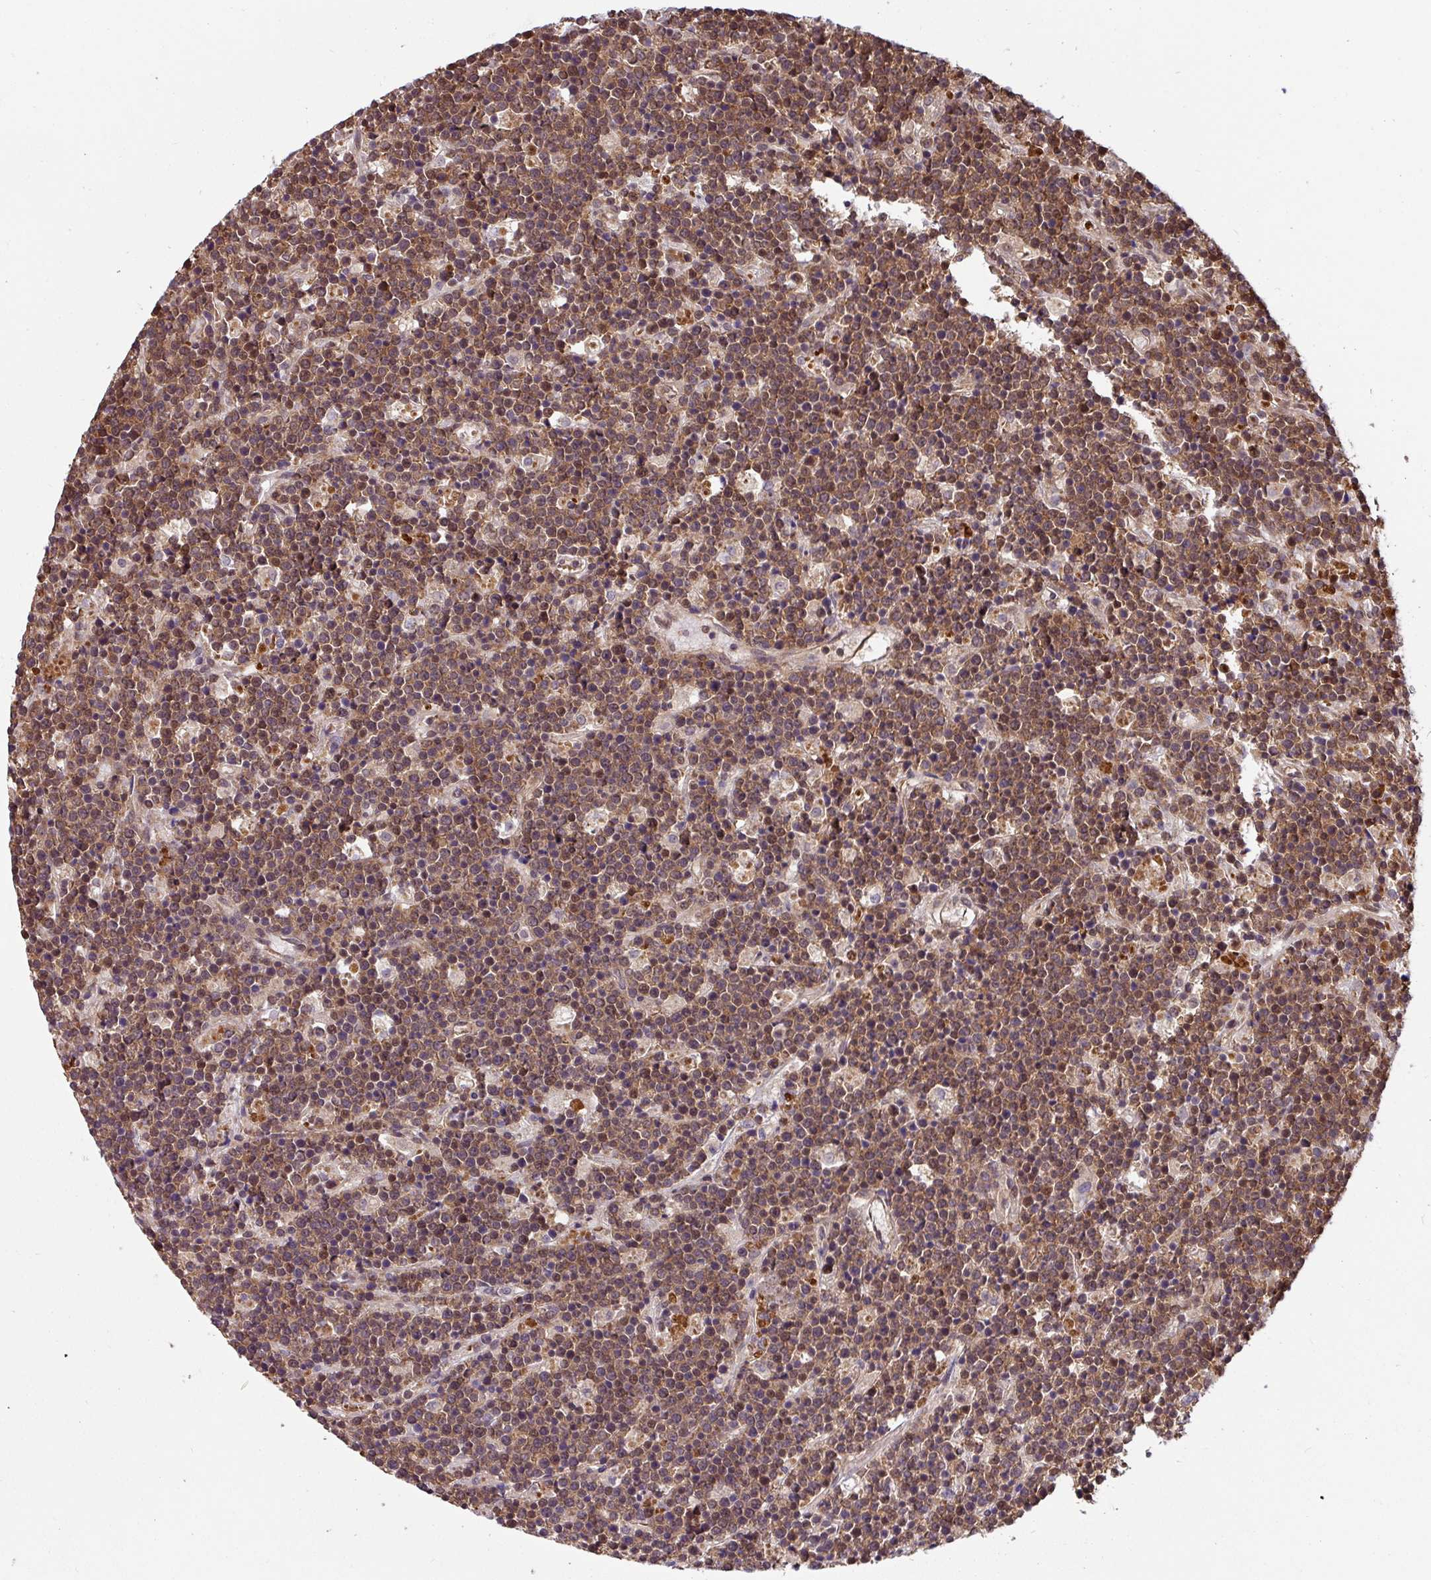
{"staining": {"intensity": "moderate", "quantity": "25%-75%", "location": "cytoplasmic/membranous,nuclear"}, "tissue": "lymphoma", "cell_type": "Tumor cells", "image_type": "cancer", "snomed": [{"axis": "morphology", "description": "Malignant lymphoma, non-Hodgkin's type, High grade"}, {"axis": "topography", "description": "Ovary"}], "caption": "Immunohistochemistry (IHC) staining of high-grade malignant lymphoma, non-Hodgkin's type, which shows medium levels of moderate cytoplasmic/membranous and nuclear staining in about 25%-75% of tumor cells indicating moderate cytoplasmic/membranous and nuclear protein positivity. The staining was performed using DAB (brown) for protein detection and nuclei were counterstained in hematoxylin (blue).", "gene": "SHB", "patient": {"sex": "female", "age": 56}}